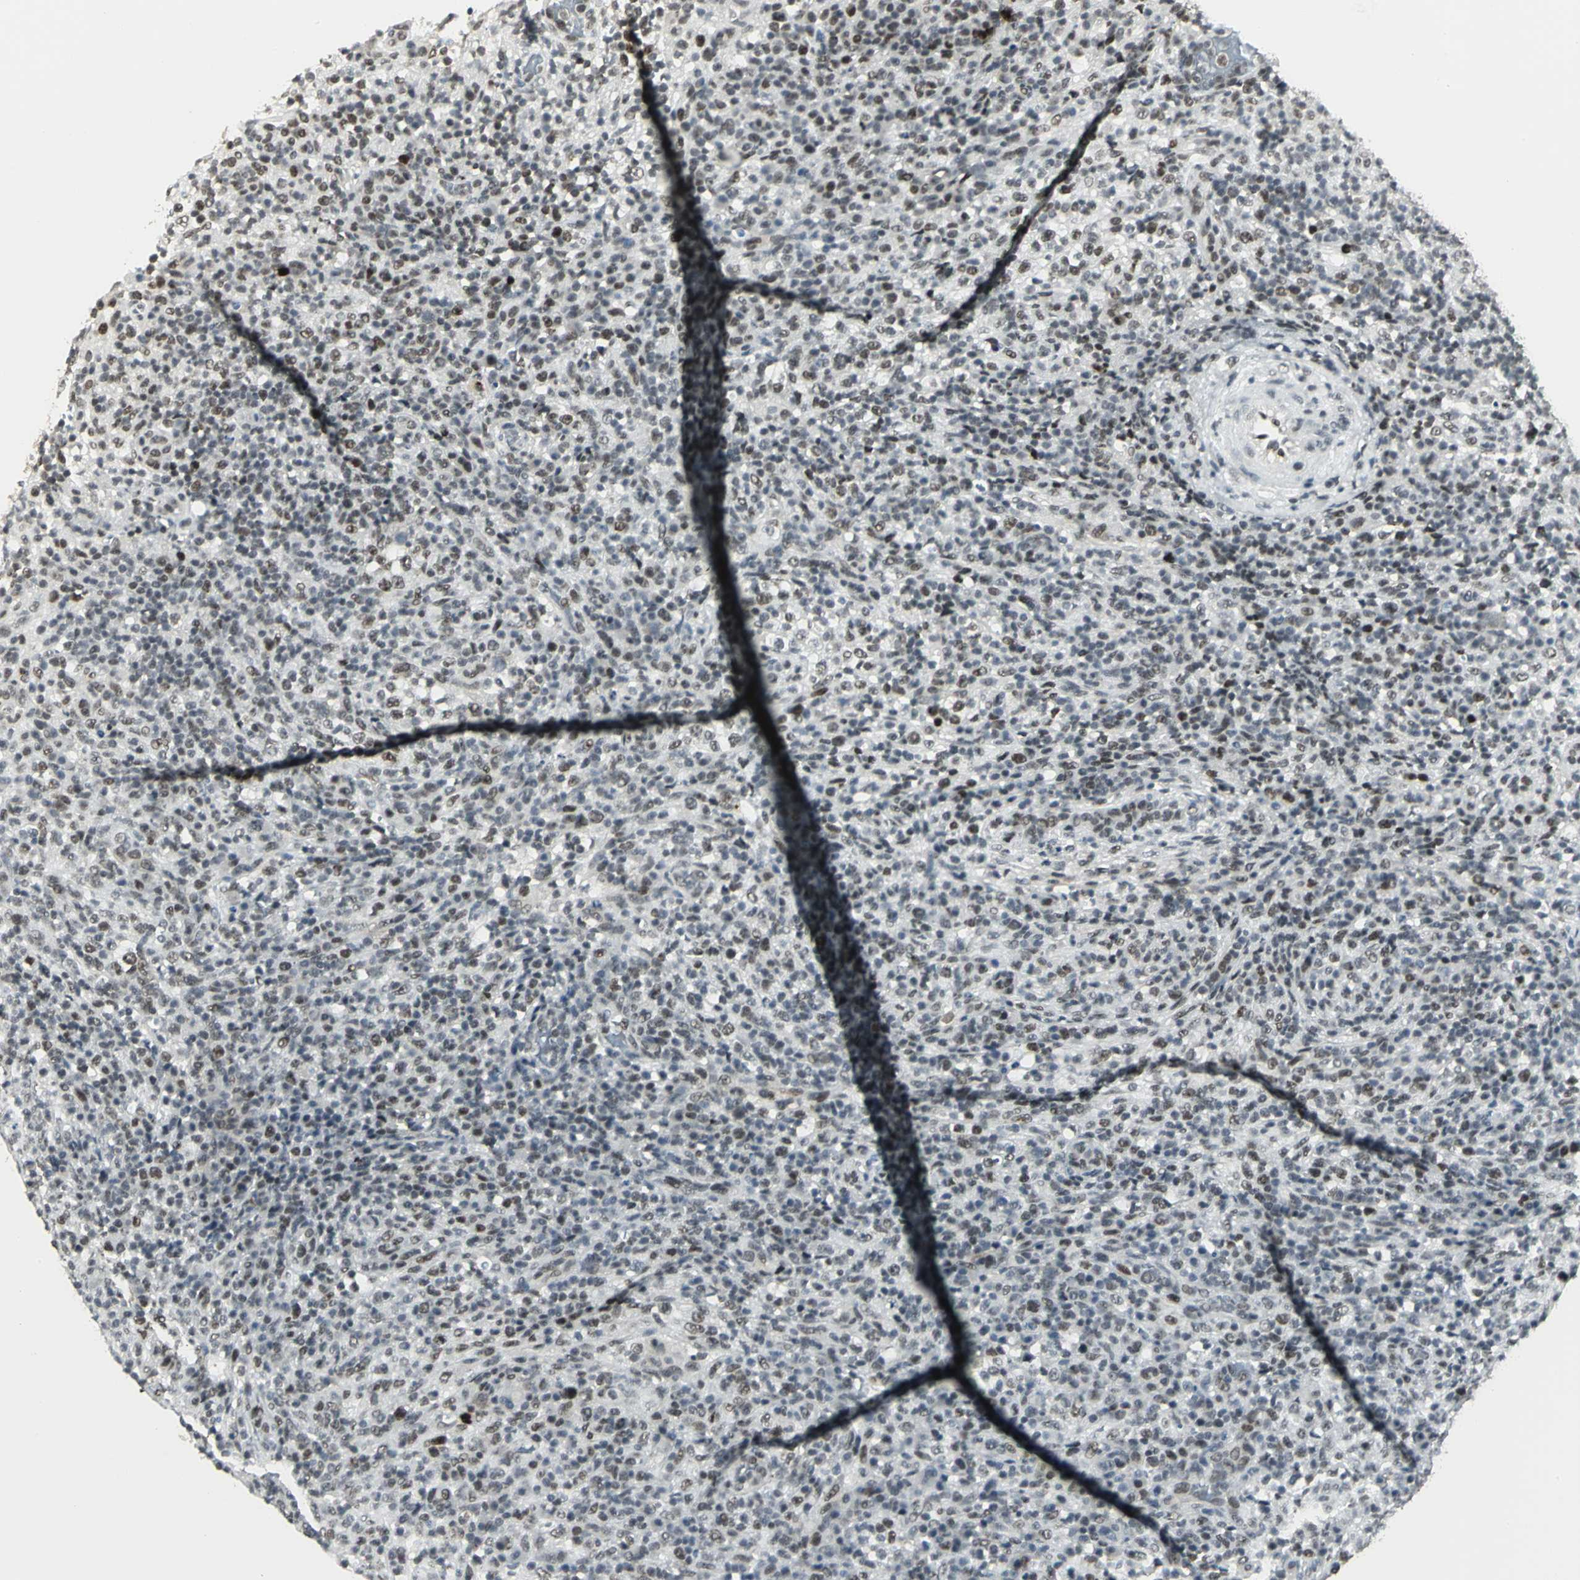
{"staining": {"intensity": "weak", "quantity": "25%-75%", "location": "nuclear"}, "tissue": "lymphoma", "cell_type": "Tumor cells", "image_type": "cancer", "snomed": [{"axis": "morphology", "description": "Malignant lymphoma, non-Hodgkin's type, High grade"}, {"axis": "topography", "description": "Lymph node"}], "caption": "Human lymphoma stained with a brown dye reveals weak nuclear positive positivity in approximately 25%-75% of tumor cells.", "gene": "CBX3", "patient": {"sex": "female", "age": 76}}